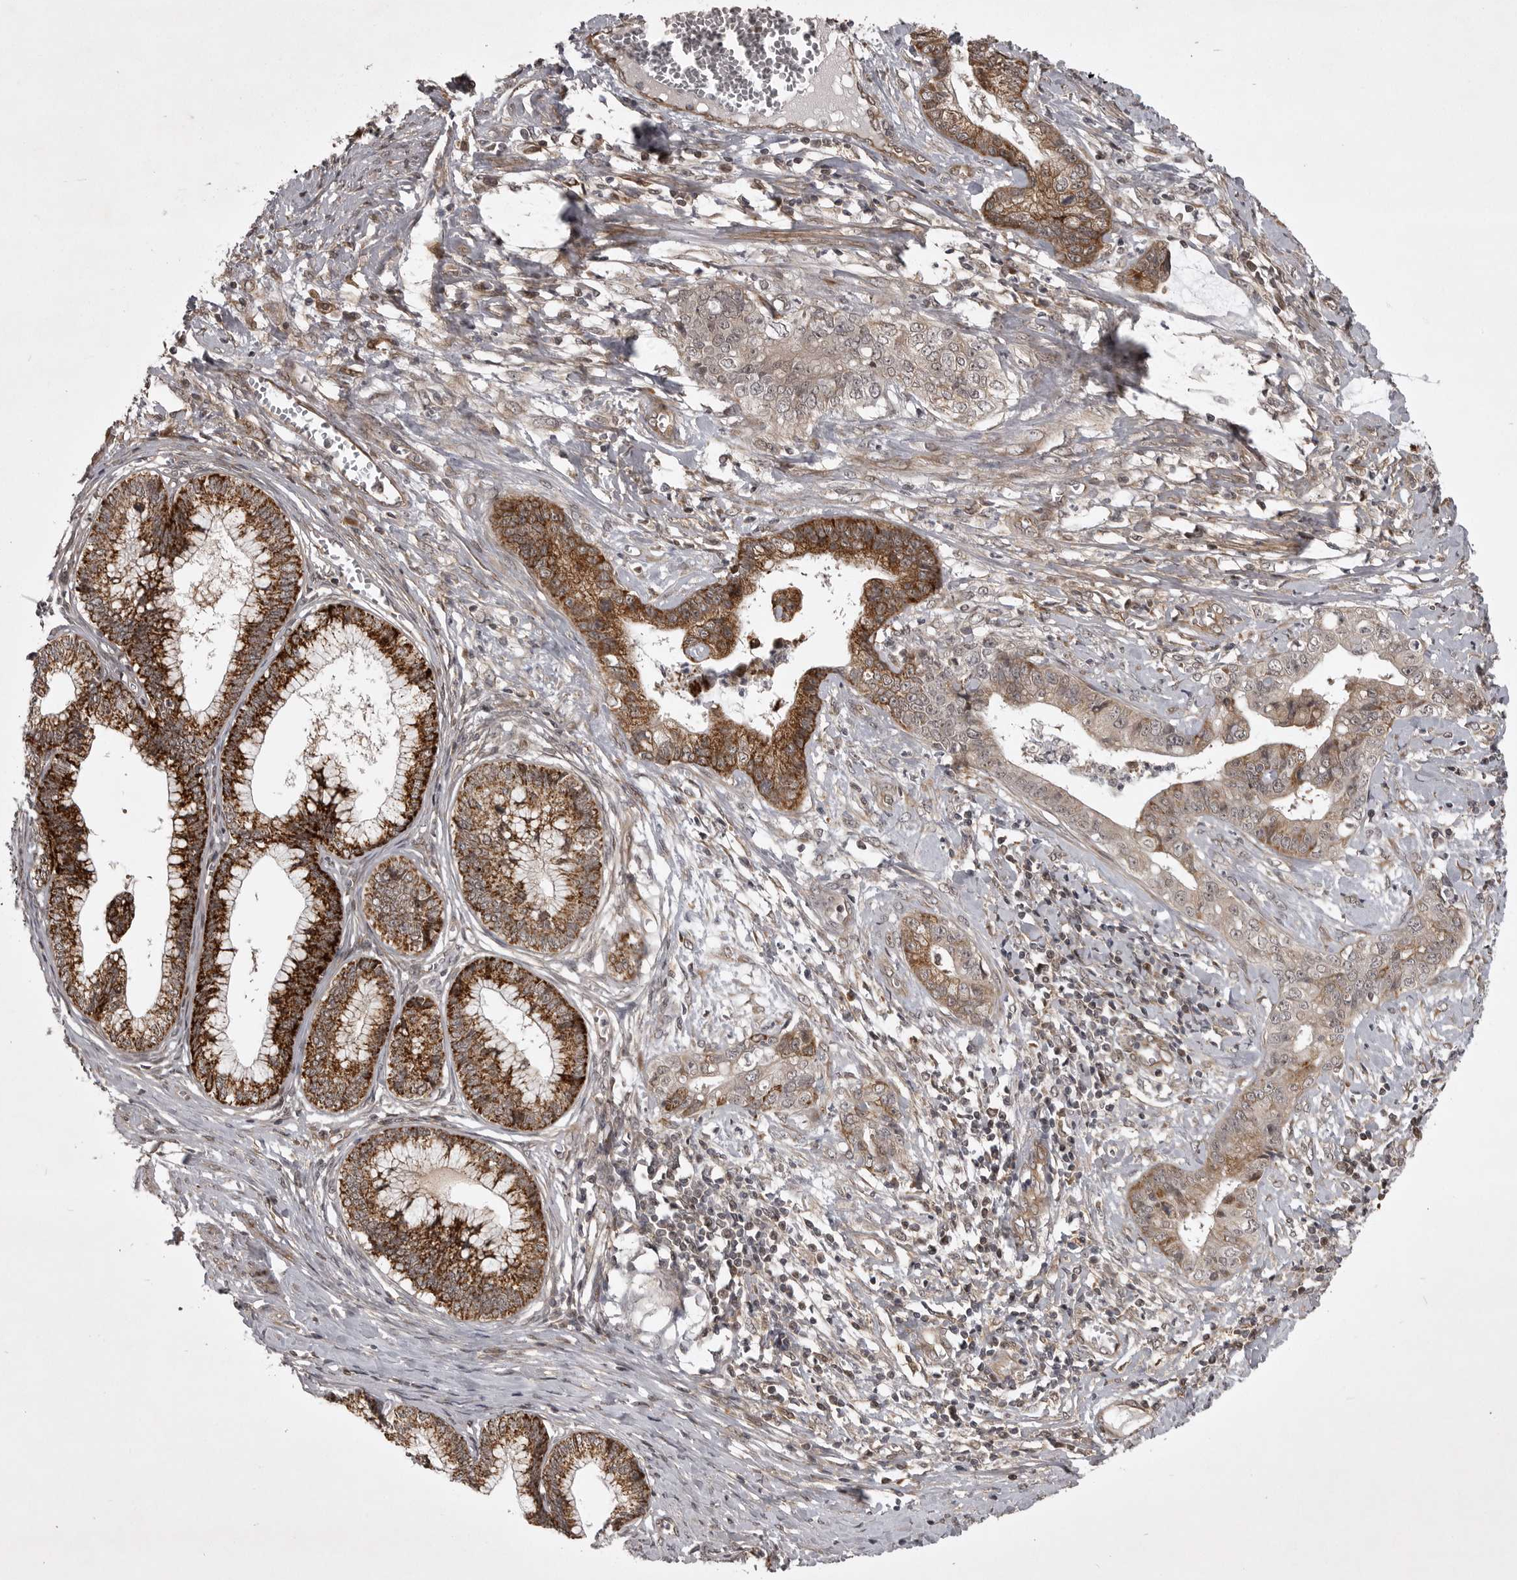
{"staining": {"intensity": "strong", "quantity": ">75%", "location": "cytoplasmic/membranous"}, "tissue": "cervical cancer", "cell_type": "Tumor cells", "image_type": "cancer", "snomed": [{"axis": "morphology", "description": "Adenocarcinoma, NOS"}, {"axis": "topography", "description": "Cervix"}], "caption": "This is an image of immunohistochemistry (IHC) staining of cervical cancer (adenocarcinoma), which shows strong staining in the cytoplasmic/membranous of tumor cells.", "gene": "SNX16", "patient": {"sex": "female", "age": 44}}